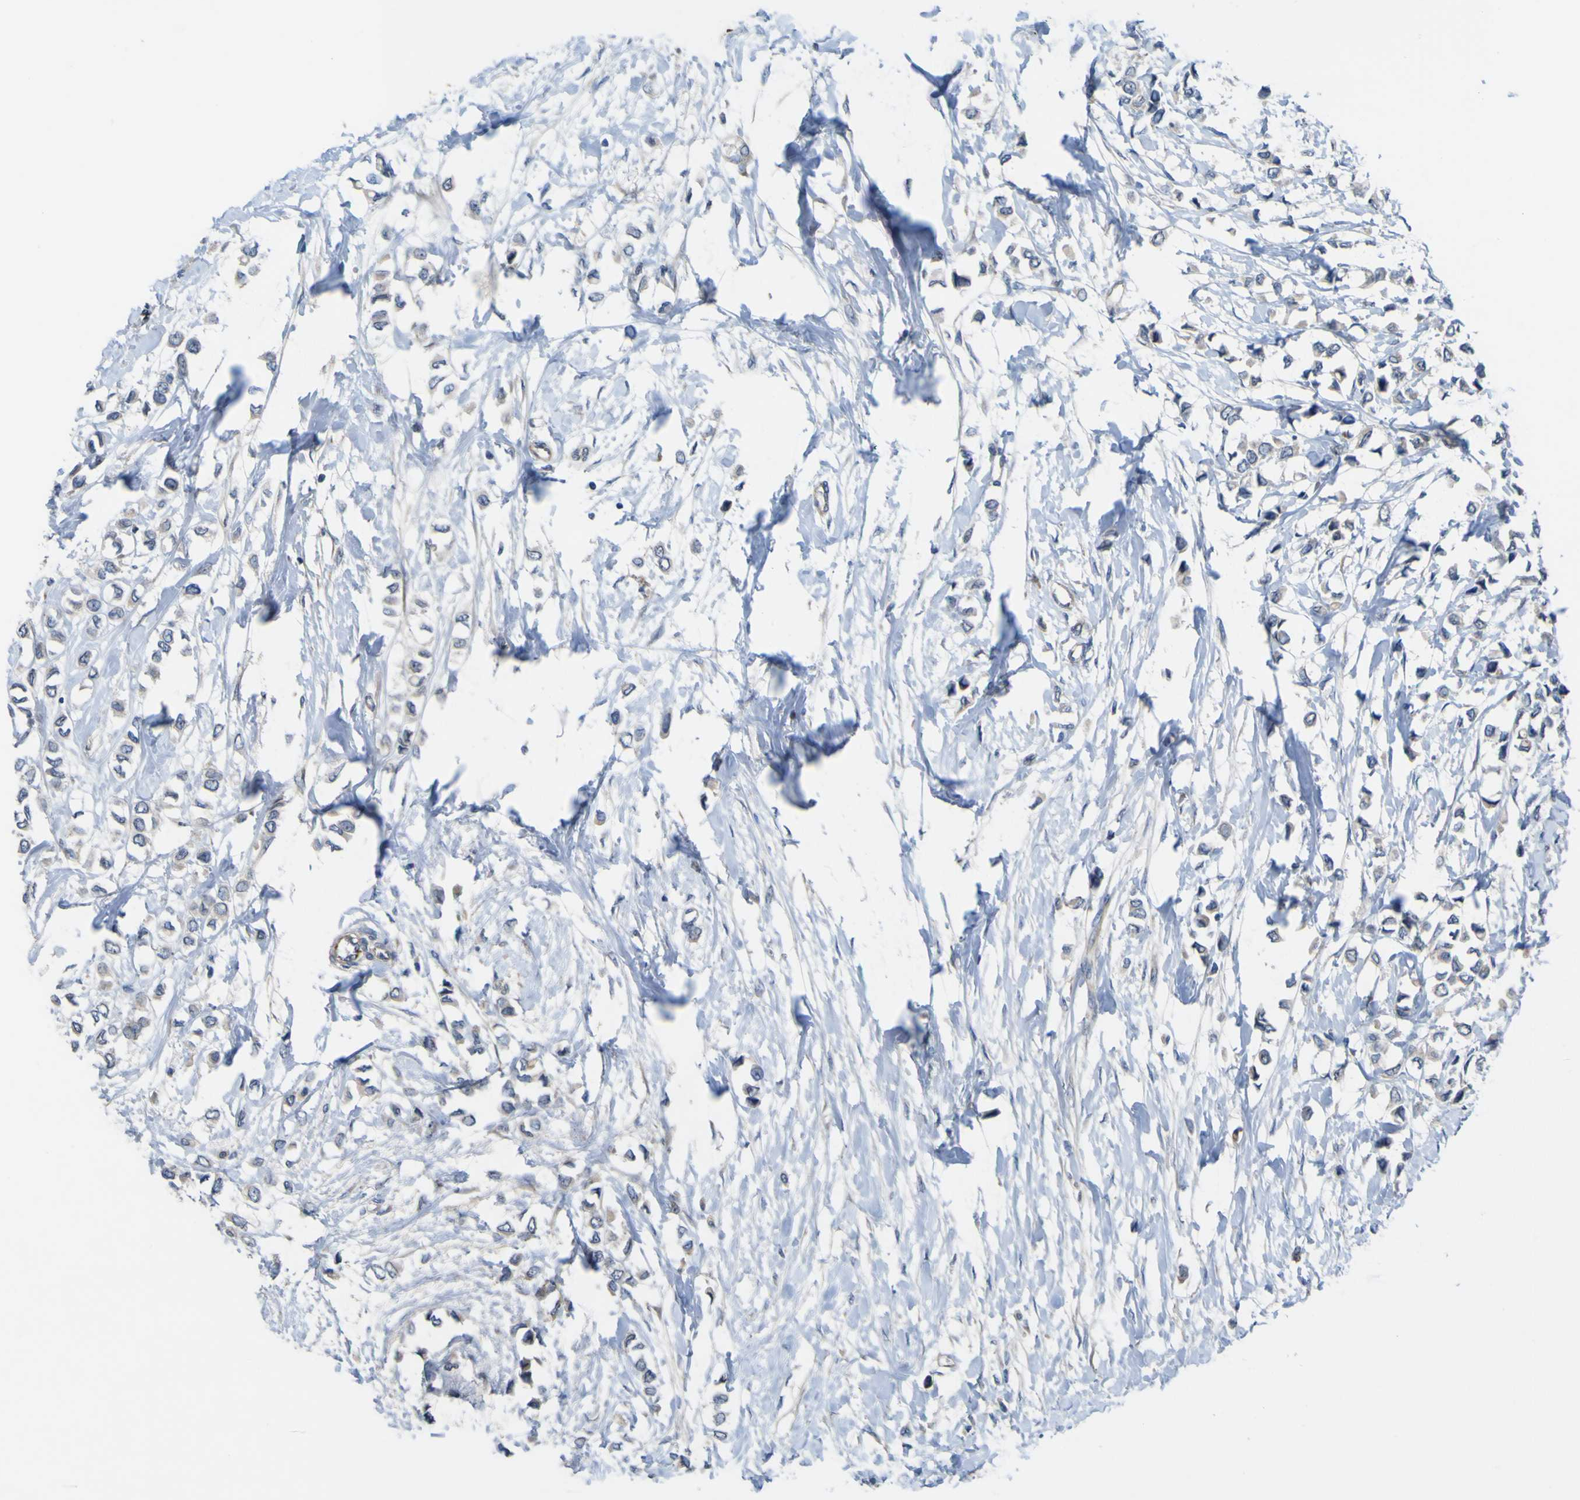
{"staining": {"intensity": "negative", "quantity": "none", "location": "none"}, "tissue": "breast cancer", "cell_type": "Tumor cells", "image_type": "cancer", "snomed": [{"axis": "morphology", "description": "Lobular carcinoma"}, {"axis": "topography", "description": "Breast"}], "caption": "Breast lobular carcinoma was stained to show a protein in brown. There is no significant staining in tumor cells.", "gene": "GPLD1", "patient": {"sex": "female", "age": 51}}